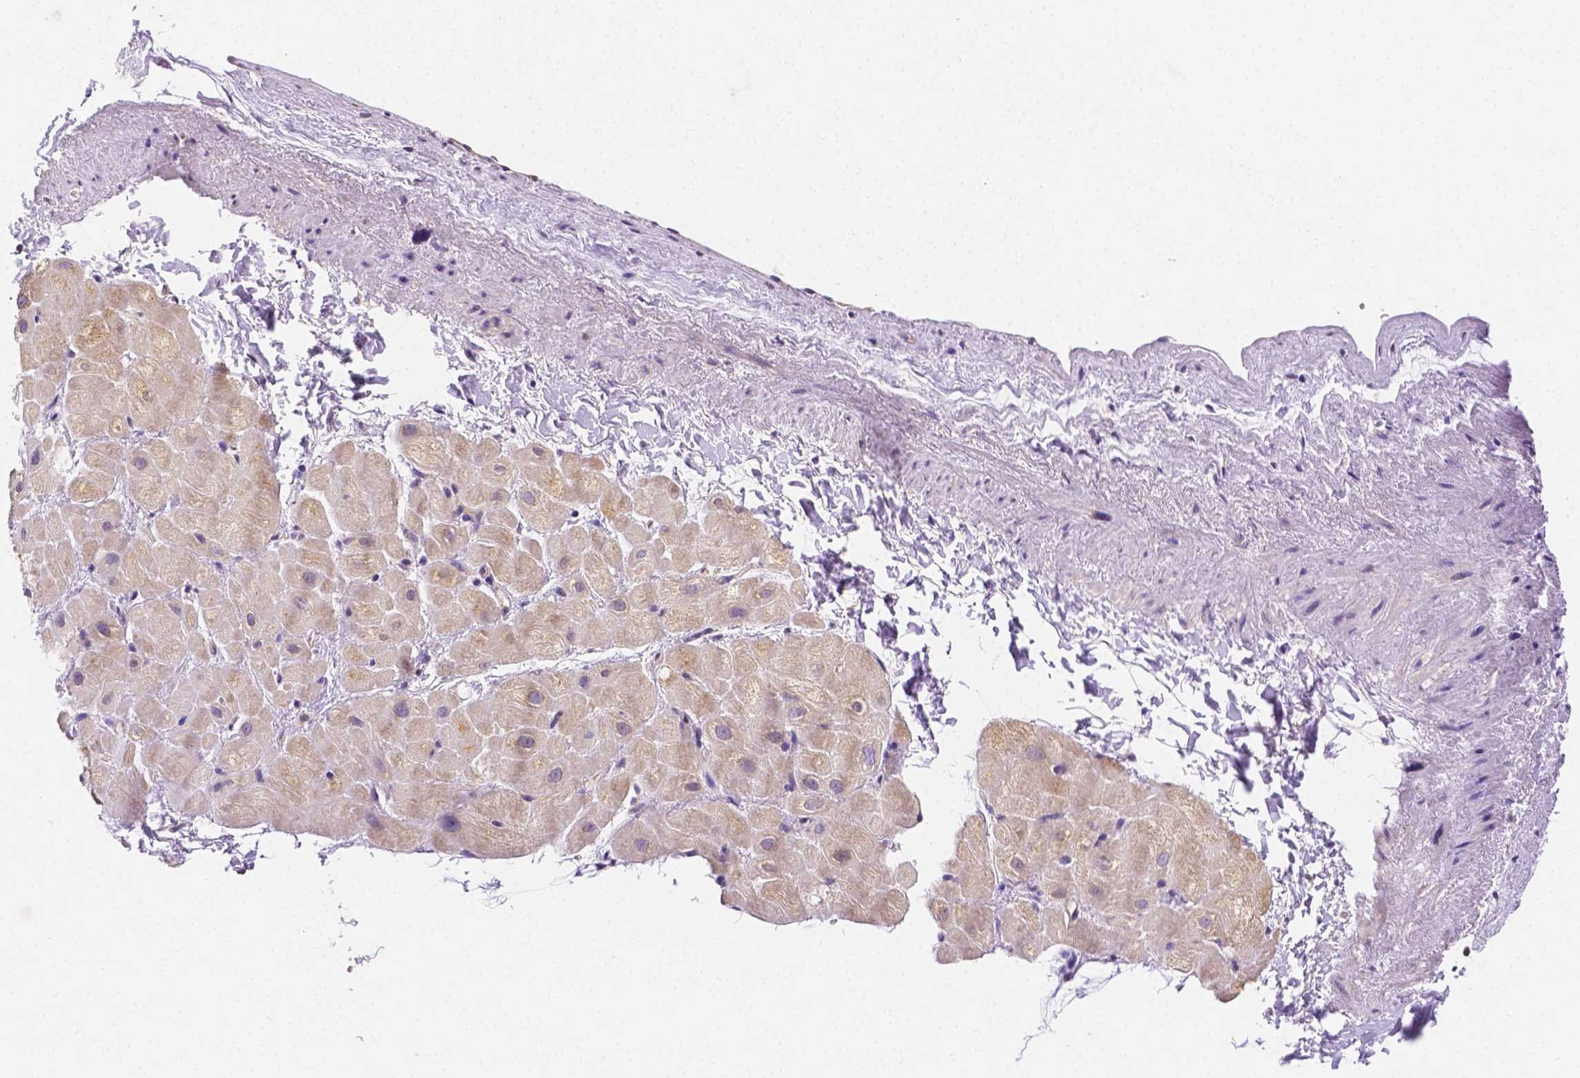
{"staining": {"intensity": "negative", "quantity": "none", "location": "none"}, "tissue": "heart muscle", "cell_type": "Cardiomyocytes", "image_type": "normal", "snomed": [{"axis": "morphology", "description": "Normal tissue, NOS"}, {"axis": "topography", "description": "Heart"}], "caption": "This is a histopathology image of immunohistochemistry (IHC) staining of unremarkable heart muscle, which shows no expression in cardiomyocytes.", "gene": "ZNRD2", "patient": {"sex": "male", "age": 62}}